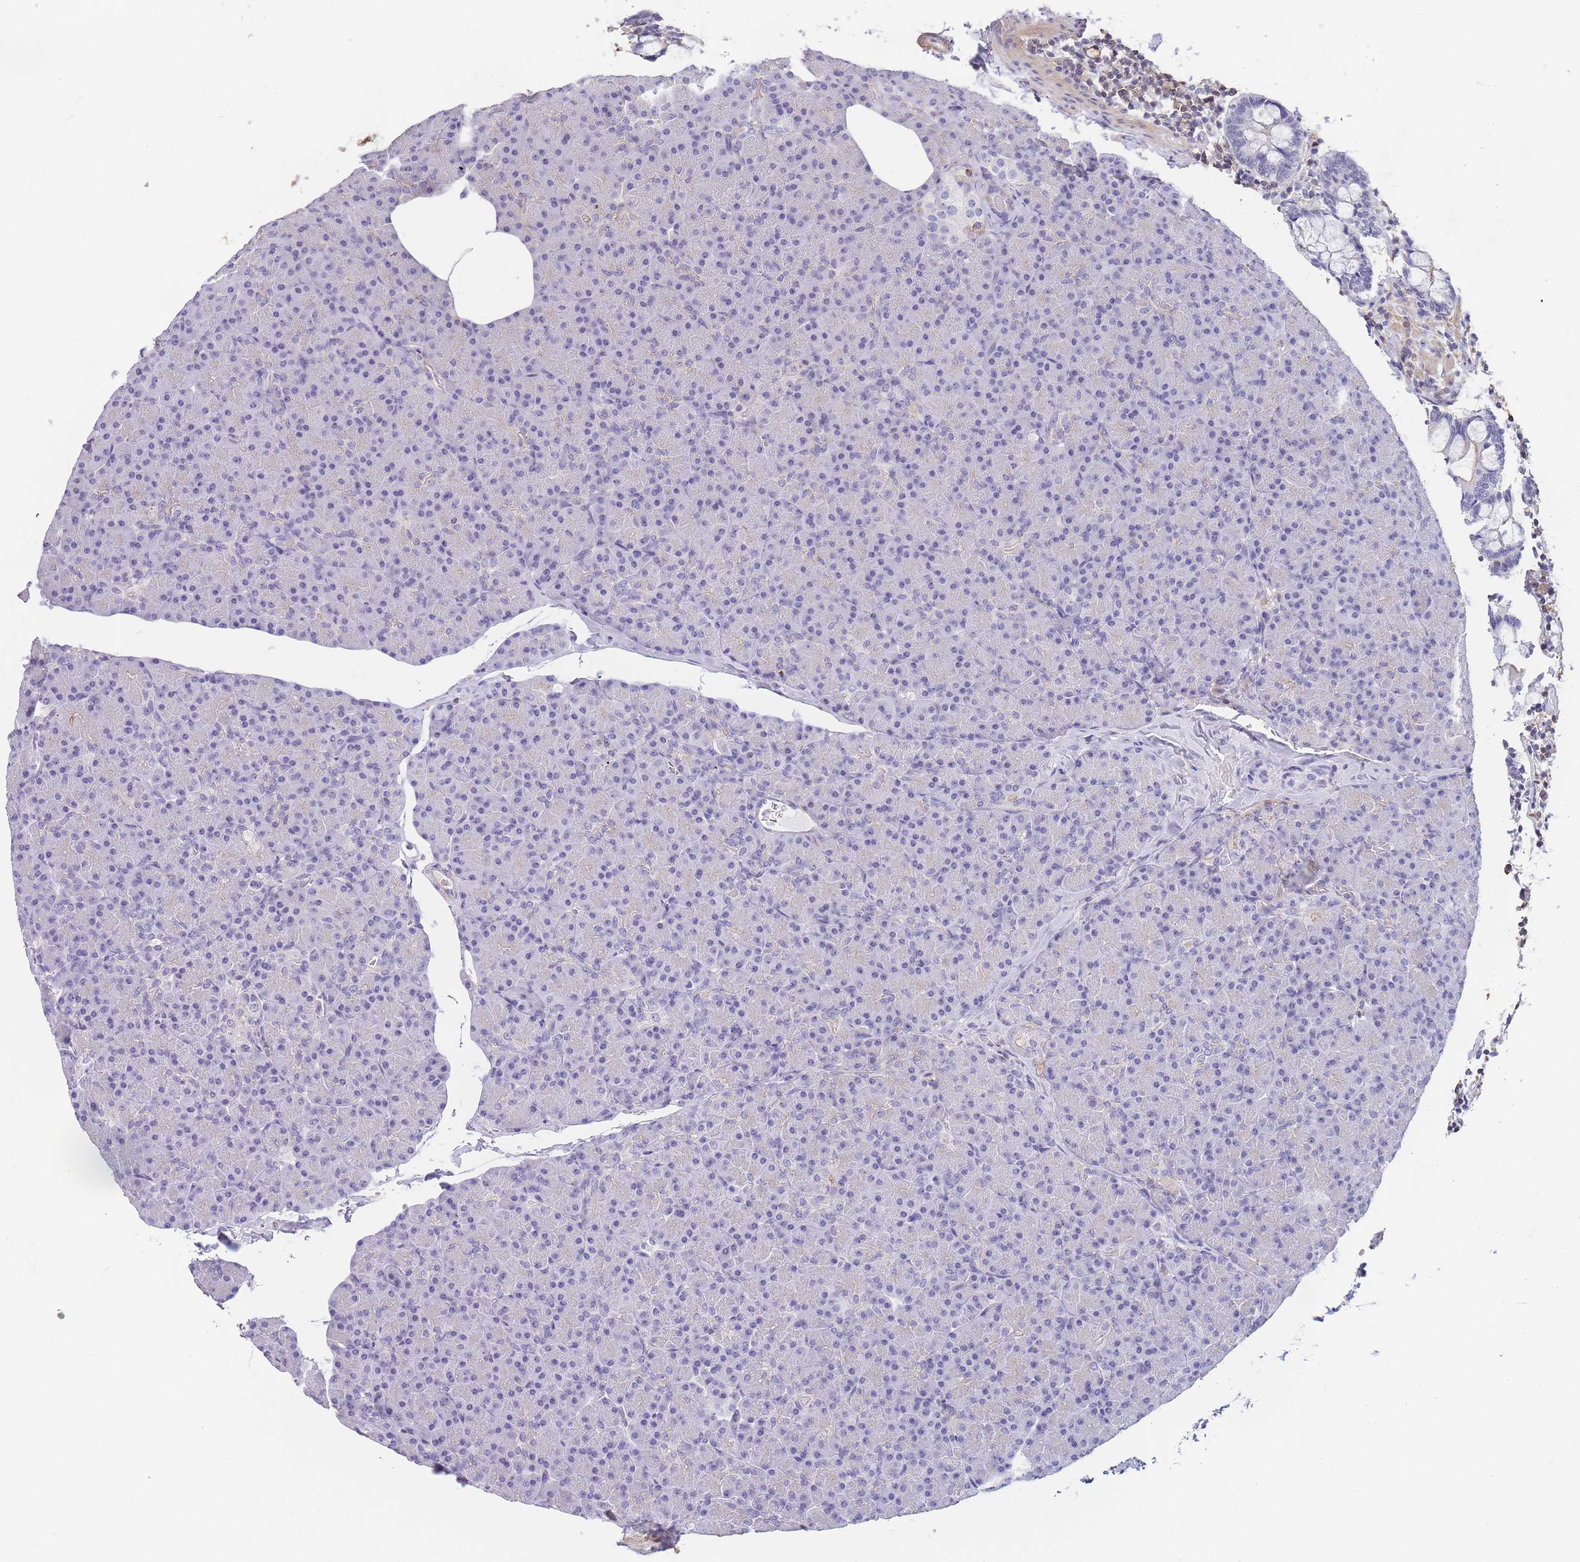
{"staining": {"intensity": "negative", "quantity": "none", "location": "none"}, "tissue": "pancreas", "cell_type": "Exocrine glandular cells", "image_type": "normal", "snomed": [{"axis": "morphology", "description": "Normal tissue, NOS"}, {"axis": "topography", "description": "Pancreas"}], "caption": "High power microscopy micrograph of an immunohistochemistry (IHC) photomicrograph of normal pancreas, revealing no significant positivity in exocrine glandular cells.", "gene": "NOP14", "patient": {"sex": "female", "age": 43}}